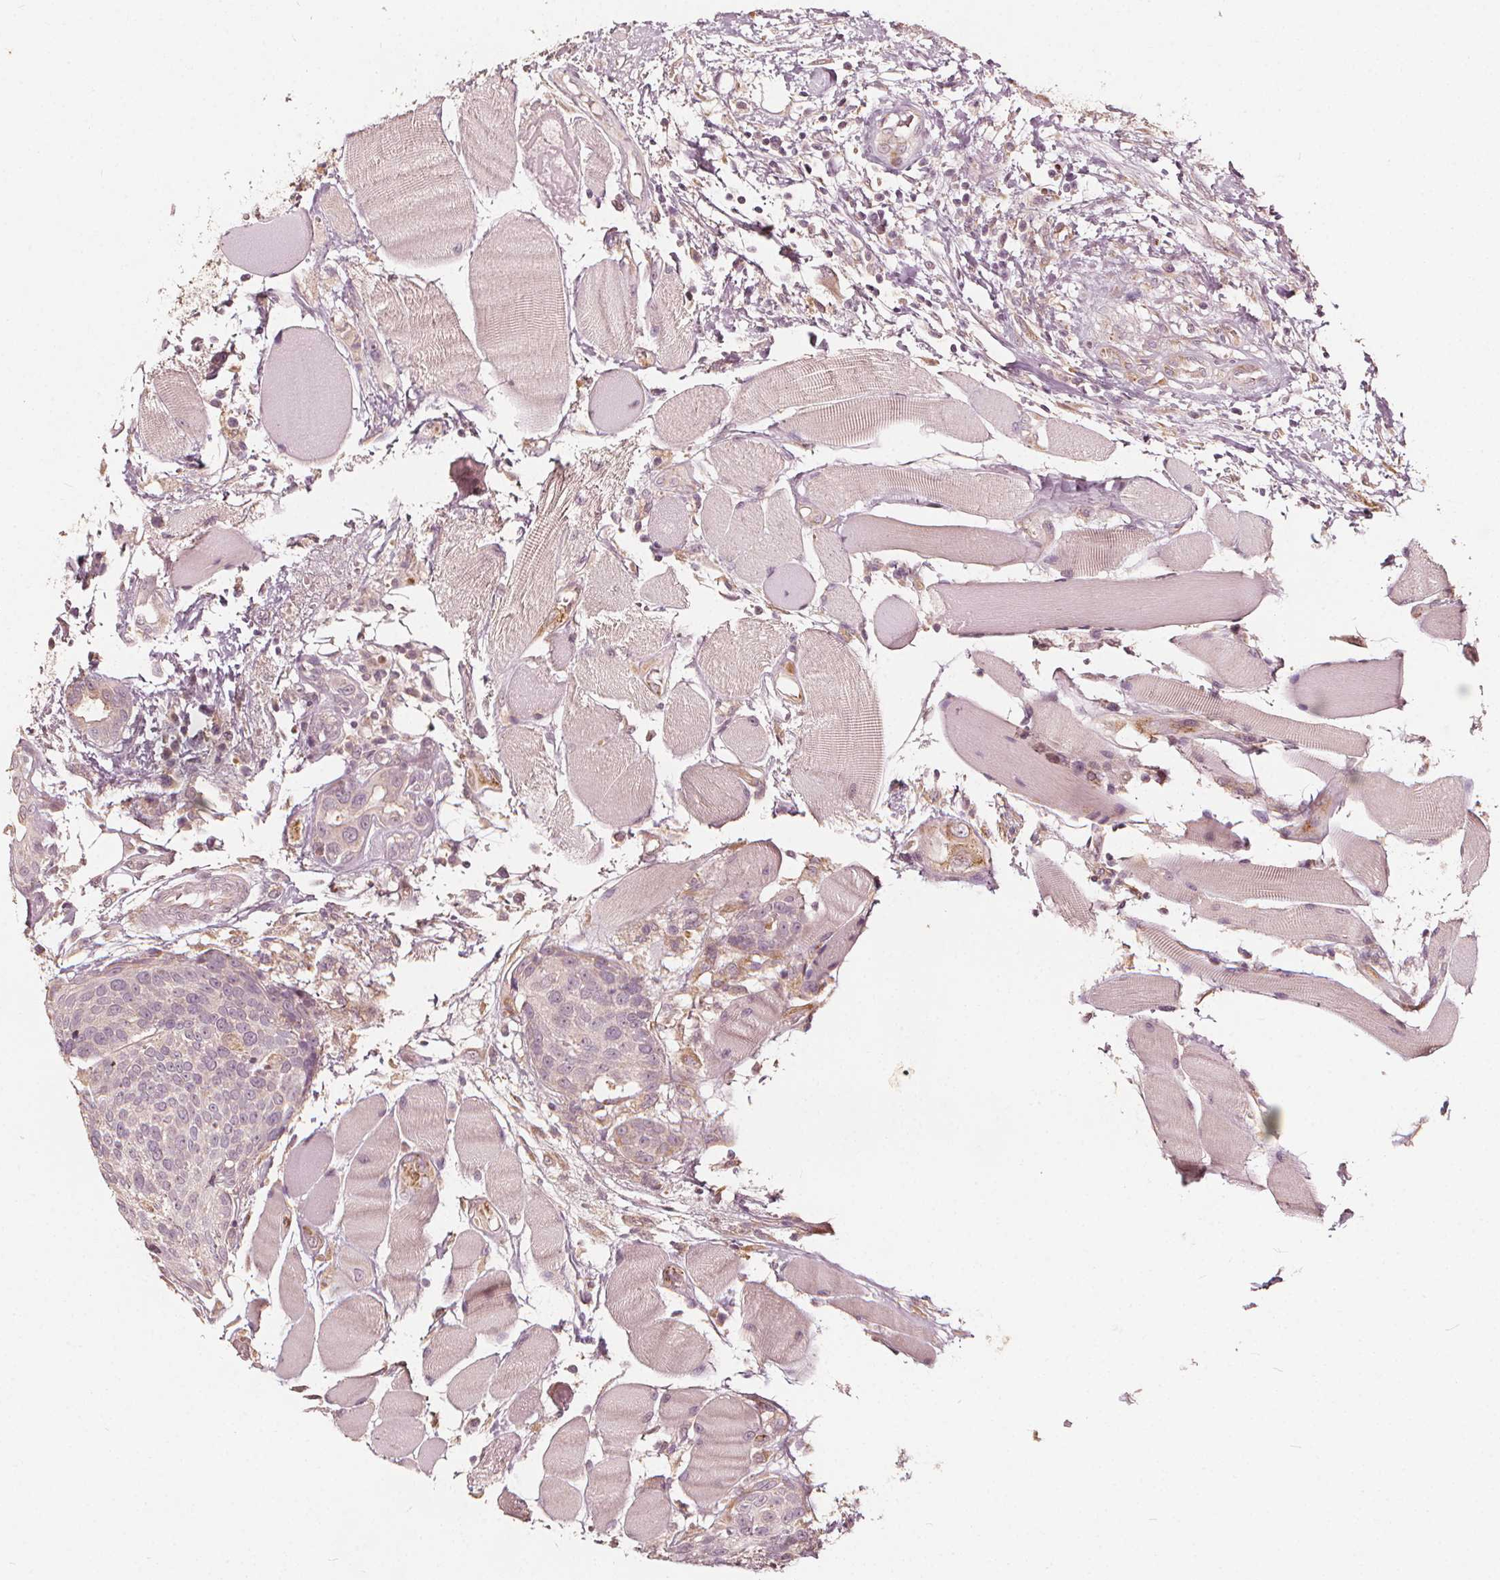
{"staining": {"intensity": "negative", "quantity": "none", "location": "none"}, "tissue": "head and neck cancer", "cell_type": "Tumor cells", "image_type": "cancer", "snomed": [{"axis": "morphology", "description": "Squamous cell carcinoma, NOS"}, {"axis": "topography", "description": "Oral tissue"}, {"axis": "topography", "description": "Head-Neck"}], "caption": "This is a histopathology image of IHC staining of squamous cell carcinoma (head and neck), which shows no expression in tumor cells.", "gene": "NPC1L1", "patient": {"sex": "male", "age": 64}}